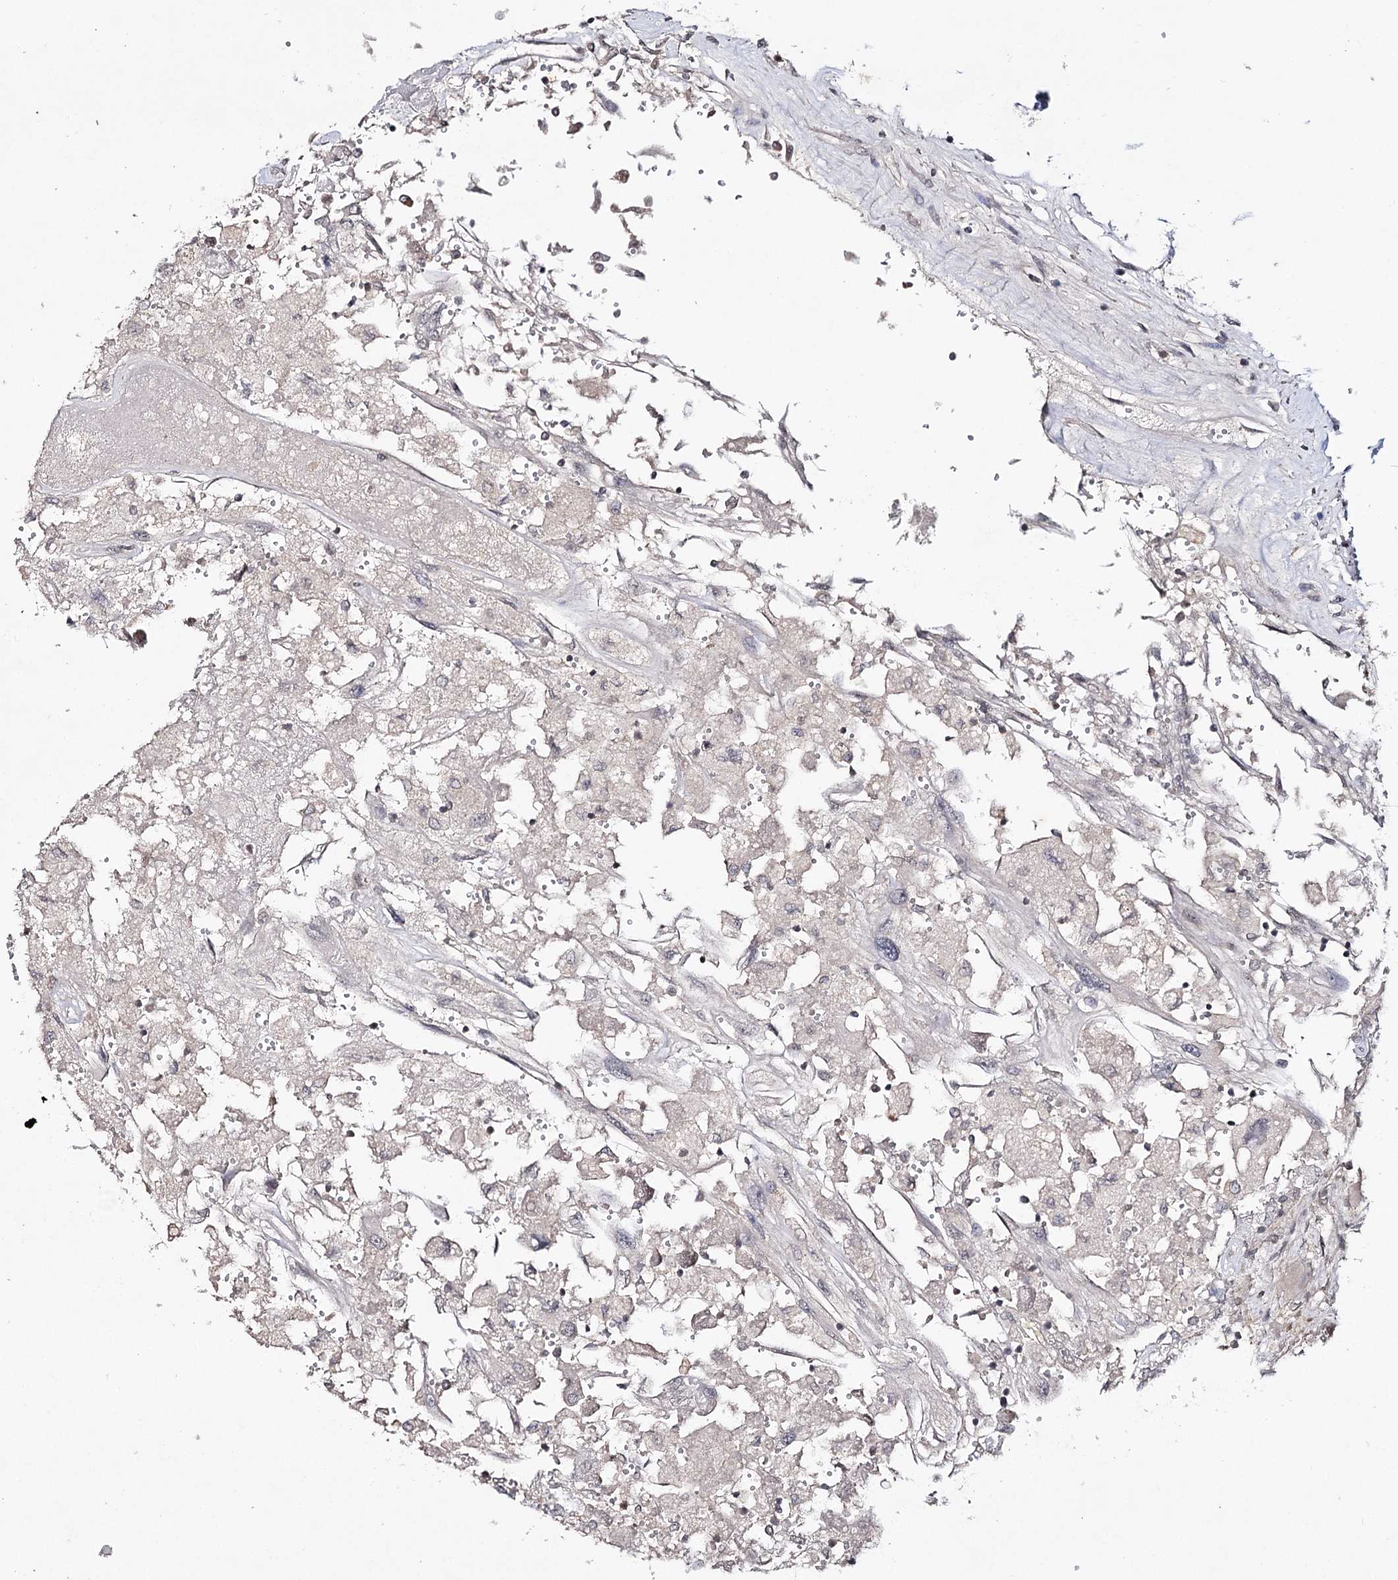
{"staining": {"intensity": "negative", "quantity": "none", "location": "none"}, "tissue": "renal cancer", "cell_type": "Tumor cells", "image_type": "cancer", "snomed": [{"axis": "morphology", "description": "Adenocarcinoma, NOS"}, {"axis": "topography", "description": "Kidney"}], "caption": "This is a micrograph of IHC staining of renal adenocarcinoma, which shows no expression in tumor cells. Nuclei are stained in blue.", "gene": "SYNGR3", "patient": {"sex": "female", "age": 52}}